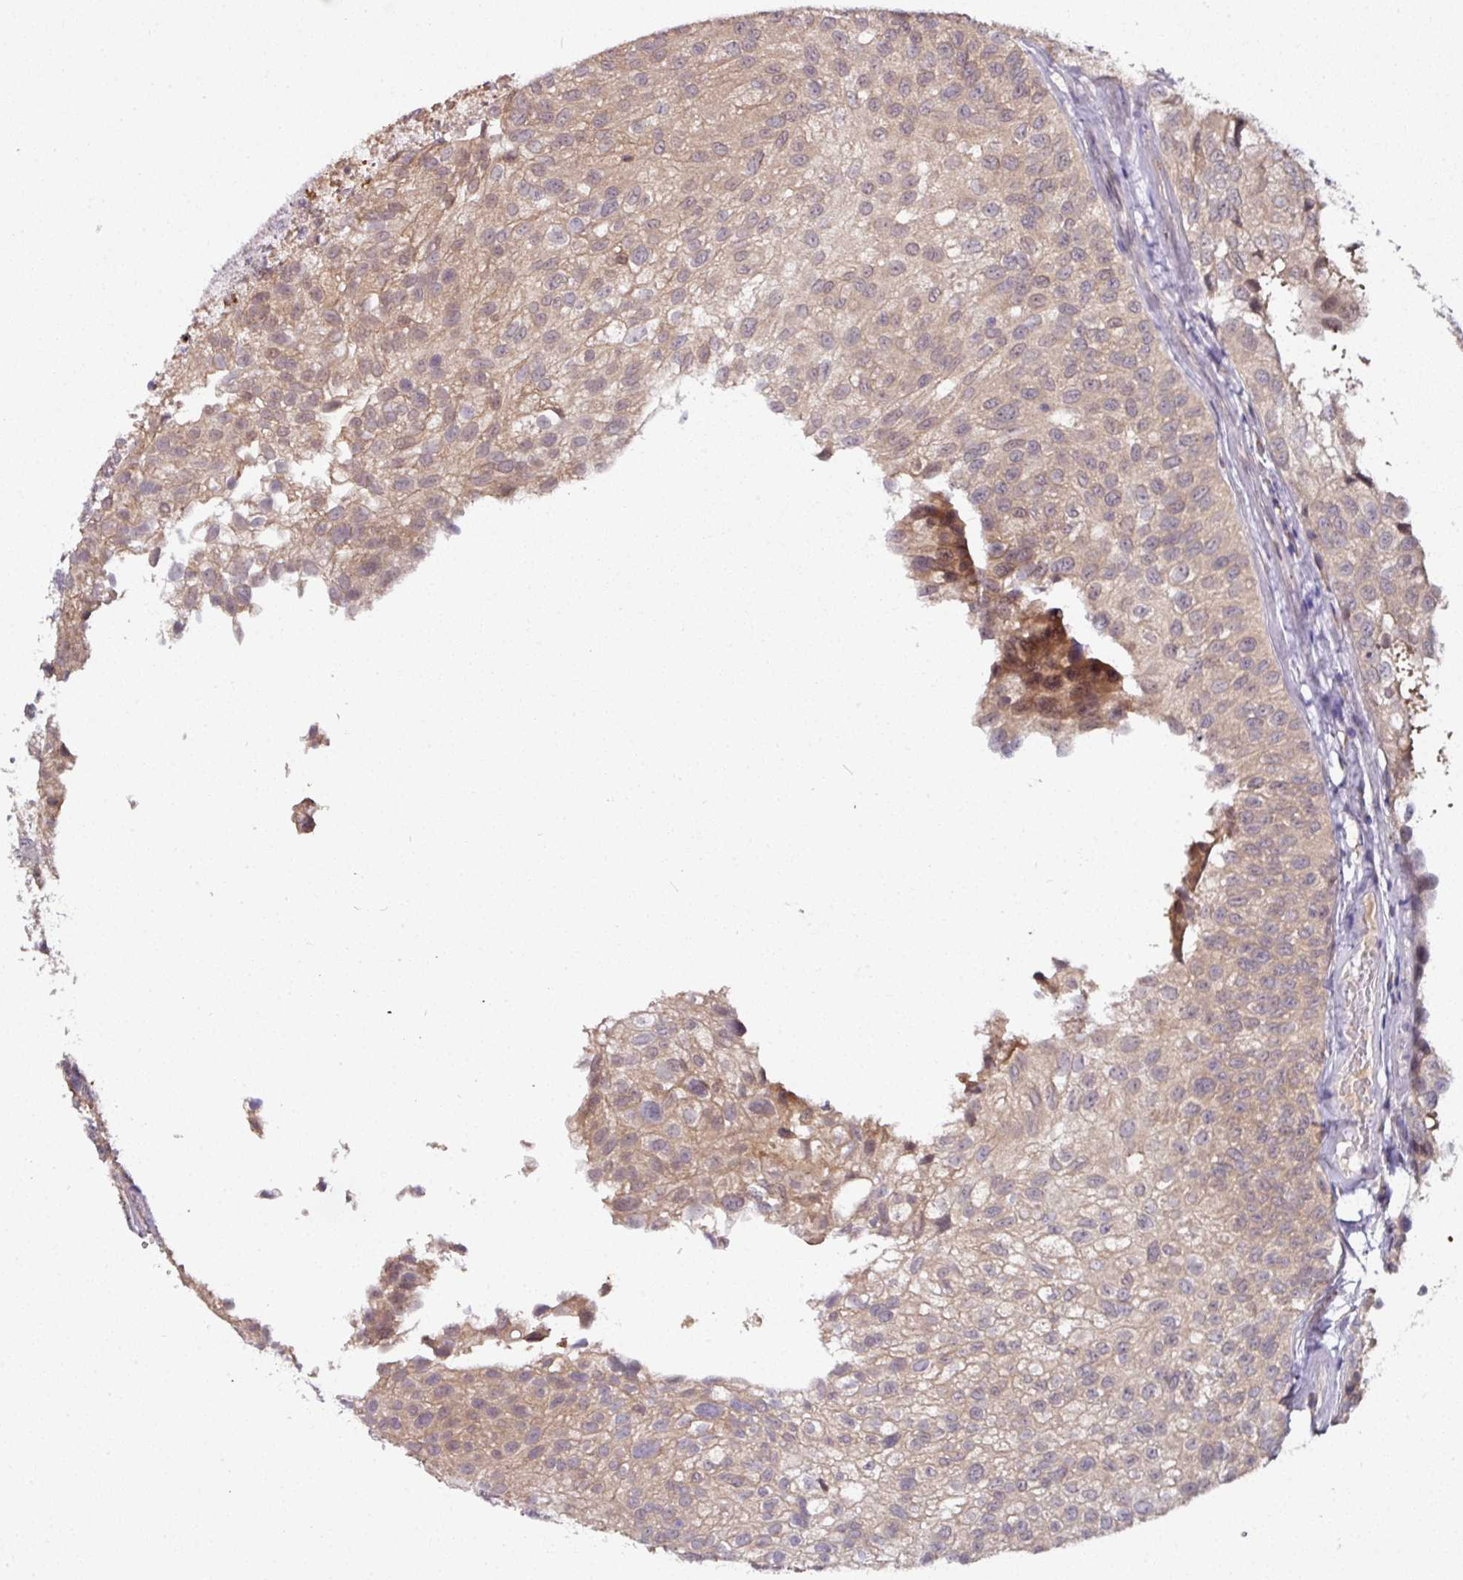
{"staining": {"intensity": "weak", "quantity": ">75%", "location": "cytoplasmic/membranous"}, "tissue": "urothelial cancer", "cell_type": "Tumor cells", "image_type": "cancer", "snomed": [{"axis": "morphology", "description": "Urothelial carcinoma, NOS"}, {"axis": "topography", "description": "Urinary bladder"}], "caption": "Weak cytoplasmic/membranous expression is seen in approximately >75% of tumor cells in urothelial cancer.", "gene": "CTDSP2", "patient": {"sex": "male", "age": 87}}